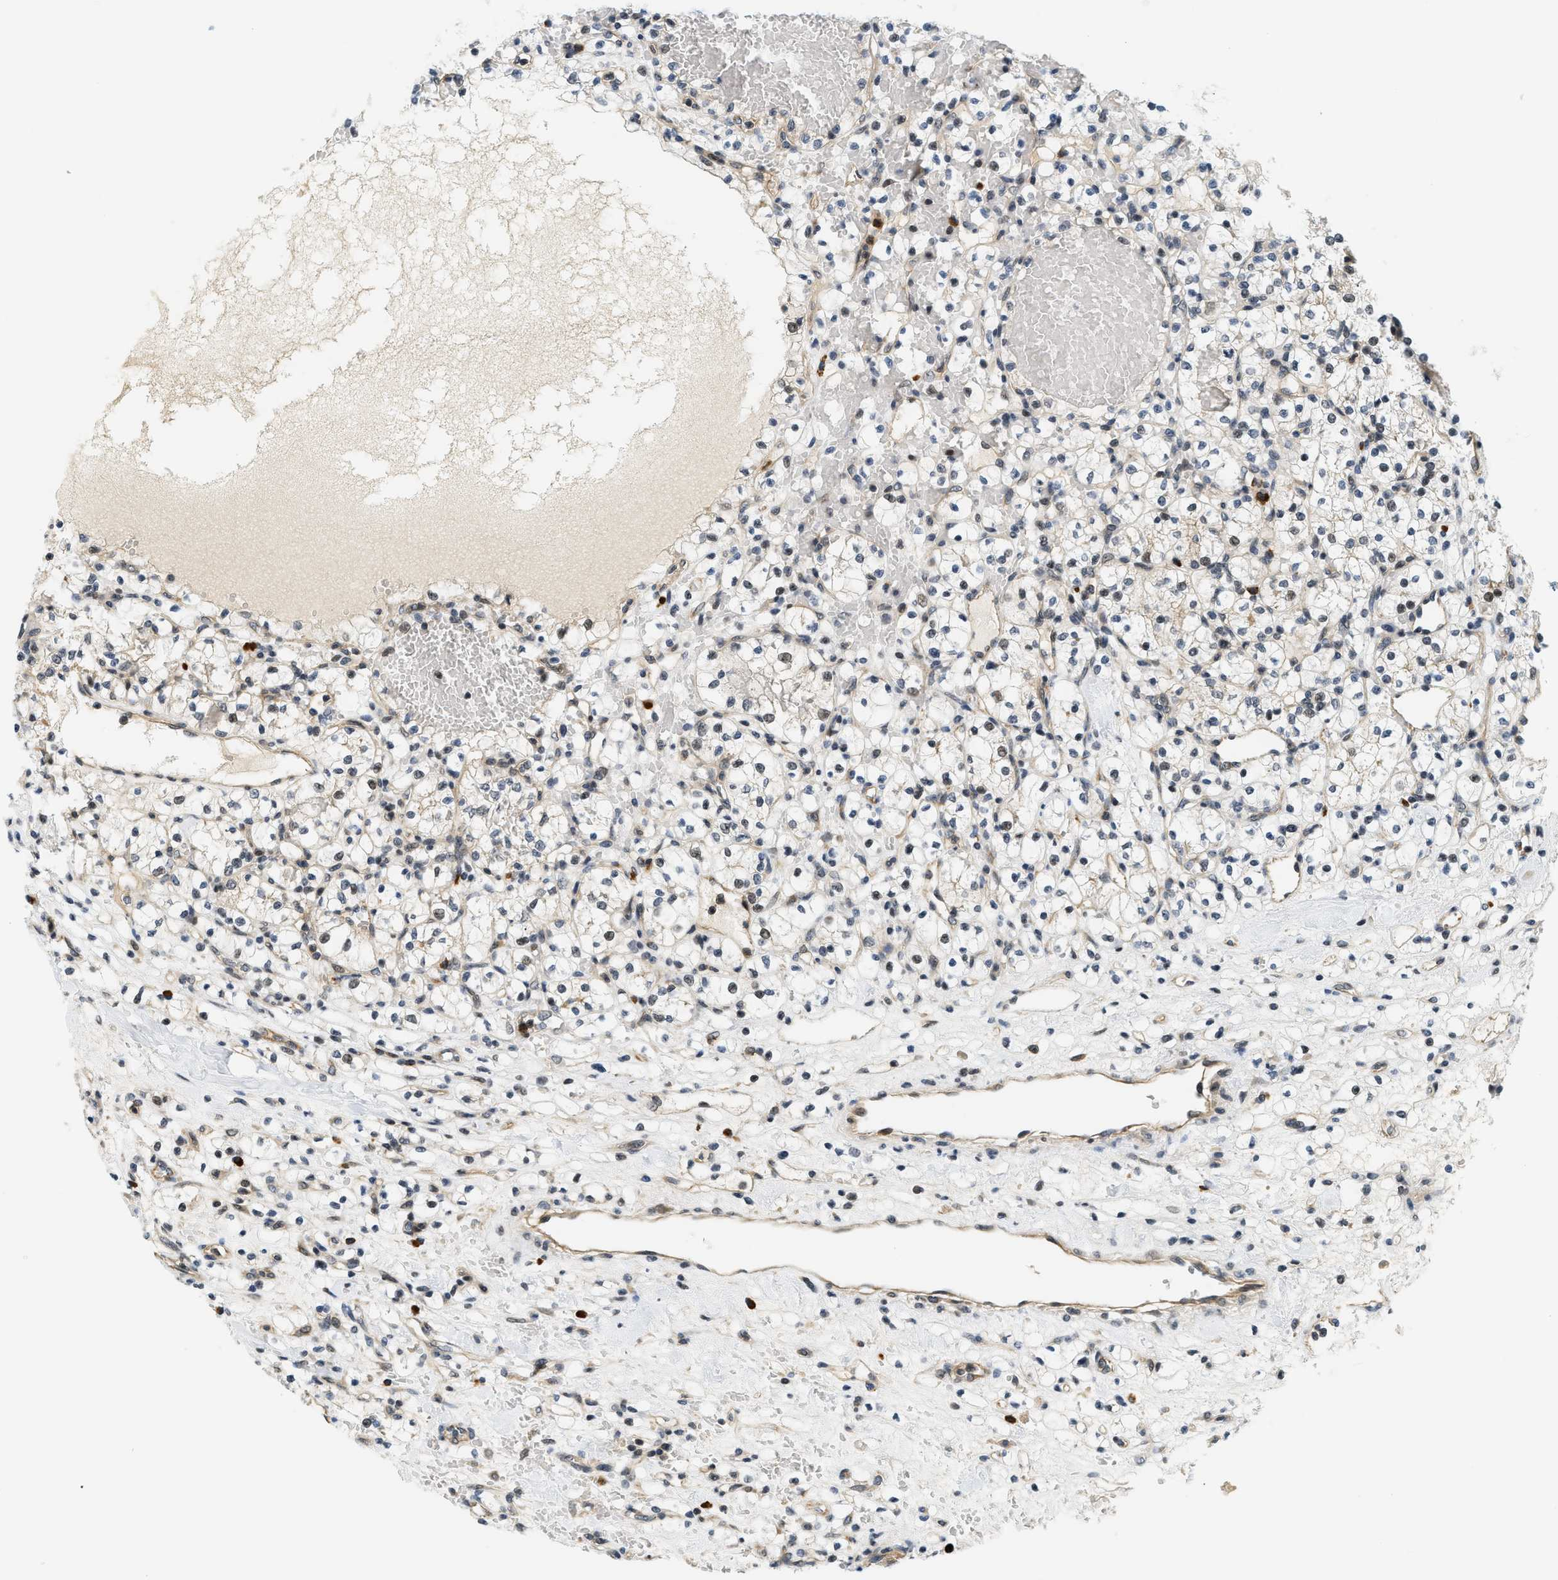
{"staining": {"intensity": "weak", "quantity": "<25%", "location": "cytoplasmic/membranous"}, "tissue": "renal cancer", "cell_type": "Tumor cells", "image_type": "cancer", "snomed": [{"axis": "morphology", "description": "Adenocarcinoma, NOS"}, {"axis": "topography", "description": "Kidney"}], "caption": "The micrograph displays no staining of tumor cells in renal cancer (adenocarcinoma).", "gene": "KMT2A", "patient": {"sex": "female", "age": 60}}